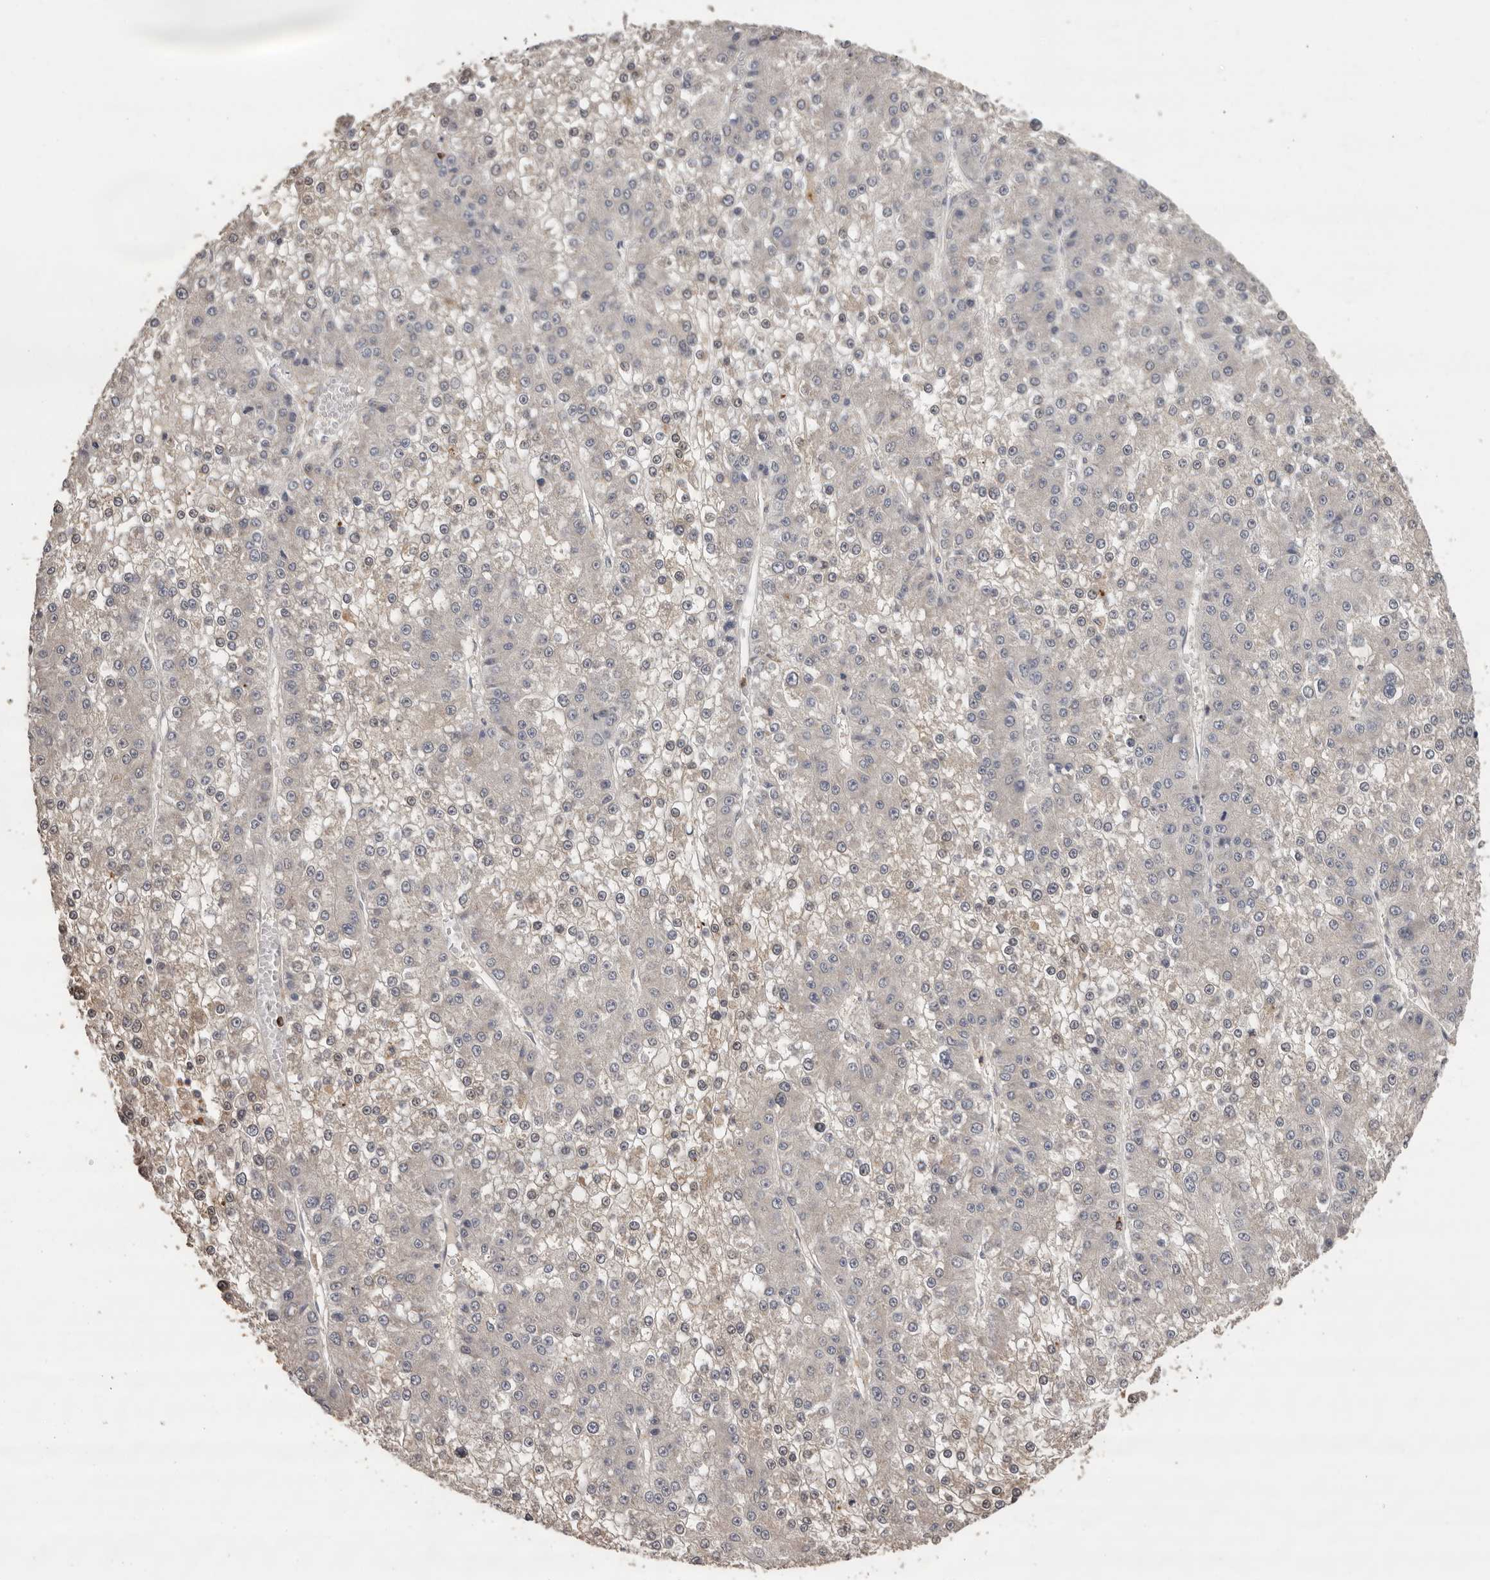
{"staining": {"intensity": "weak", "quantity": "<25%", "location": "cytoplasmic/membranous,nuclear"}, "tissue": "liver cancer", "cell_type": "Tumor cells", "image_type": "cancer", "snomed": [{"axis": "morphology", "description": "Carcinoma, Hepatocellular, NOS"}, {"axis": "topography", "description": "Liver"}], "caption": "Immunohistochemistry histopathology image of human liver cancer stained for a protein (brown), which displays no expression in tumor cells.", "gene": "KIF2B", "patient": {"sex": "female", "age": 73}}